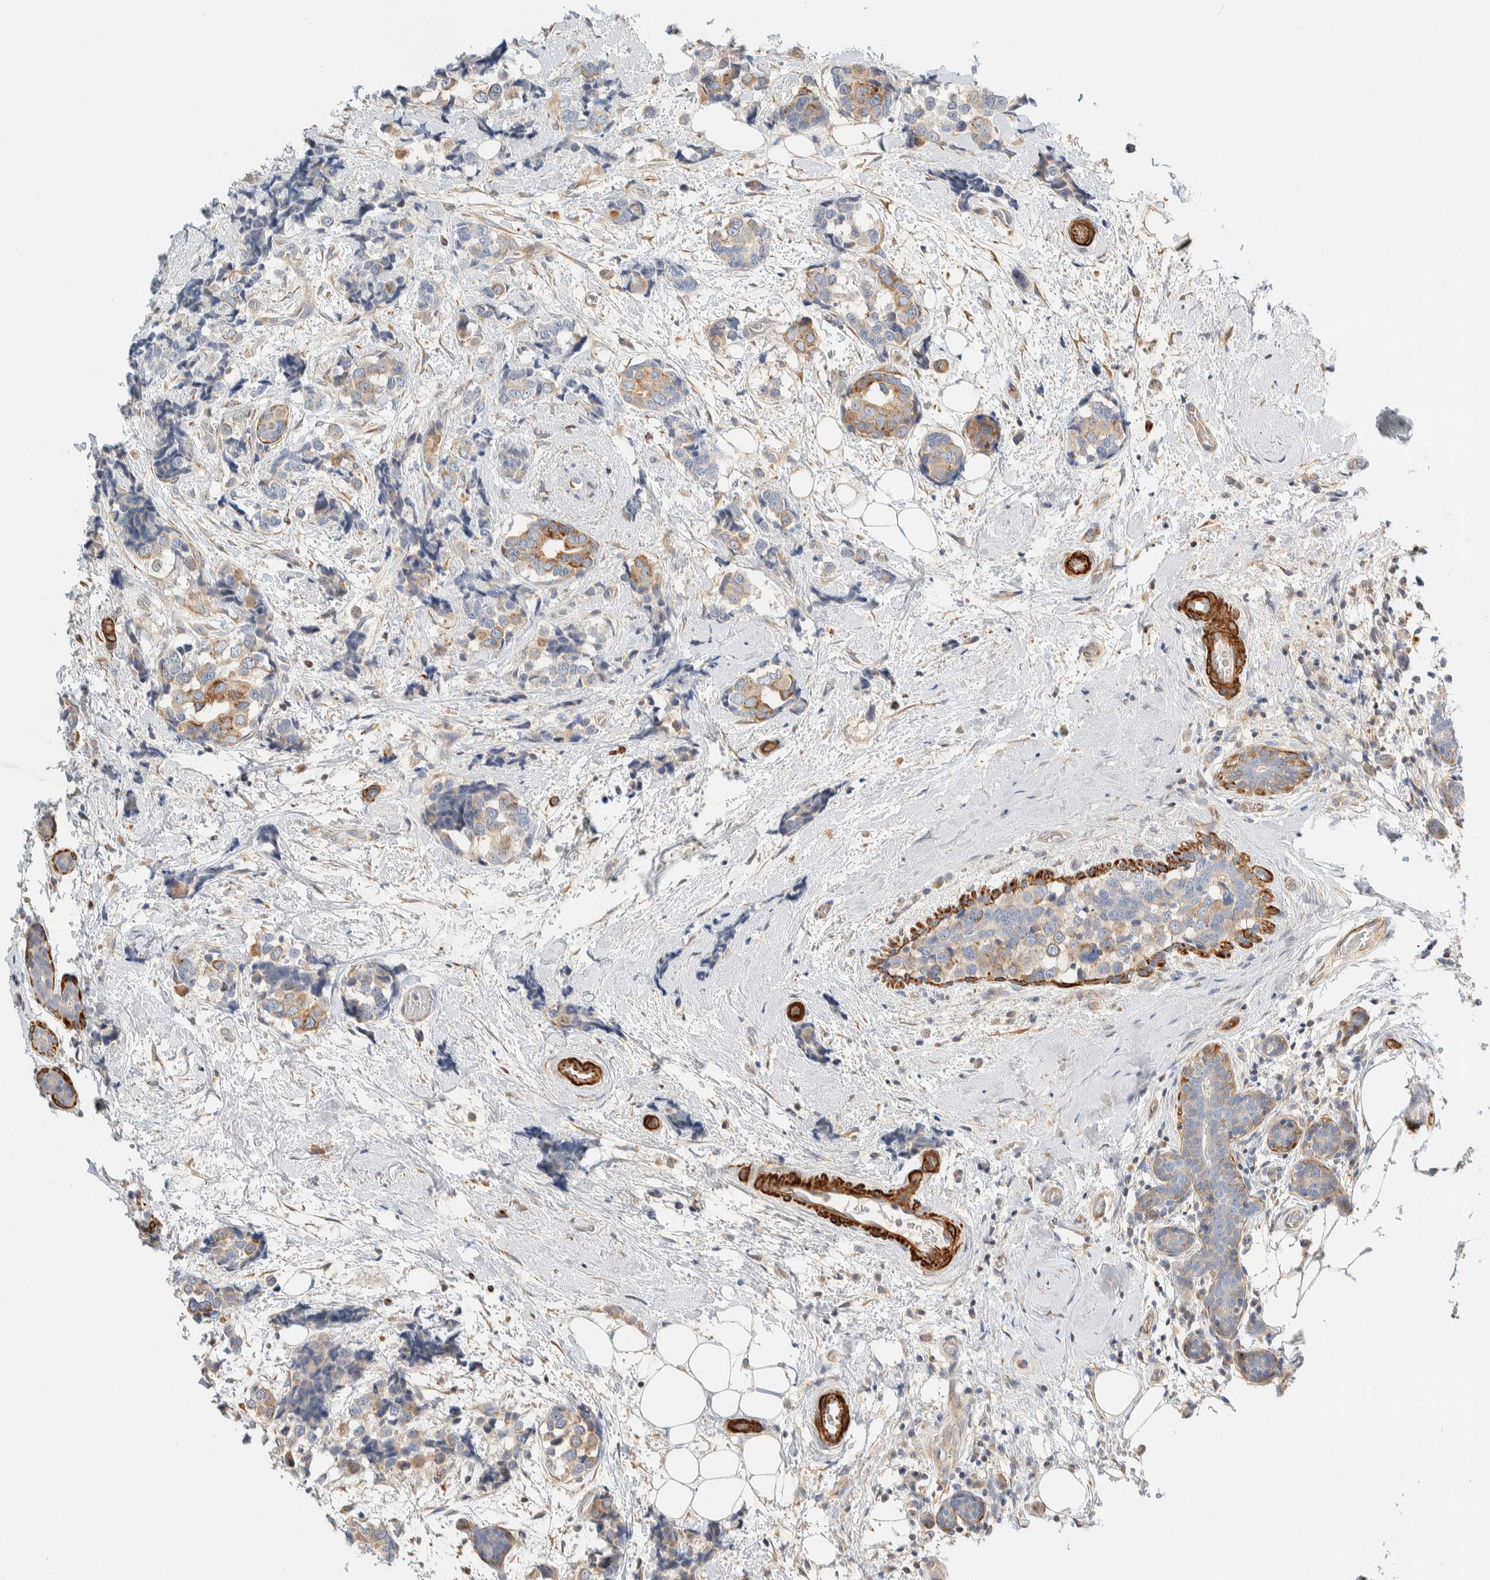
{"staining": {"intensity": "moderate", "quantity": "25%-75%", "location": "cytoplasmic/membranous"}, "tissue": "breast cancer", "cell_type": "Tumor cells", "image_type": "cancer", "snomed": [{"axis": "morphology", "description": "Normal tissue, NOS"}, {"axis": "morphology", "description": "Duct carcinoma"}, {"axis": "topography", "description": "Breast"}], "caption": "Moderate cytoplasmic/membranous protein staining is present in approximately 25%-75% of tumor cells in breast cancer (intraductal carcinoma).", "gene": "CDR2", "patient": {"sex": "female", "age": 43}}